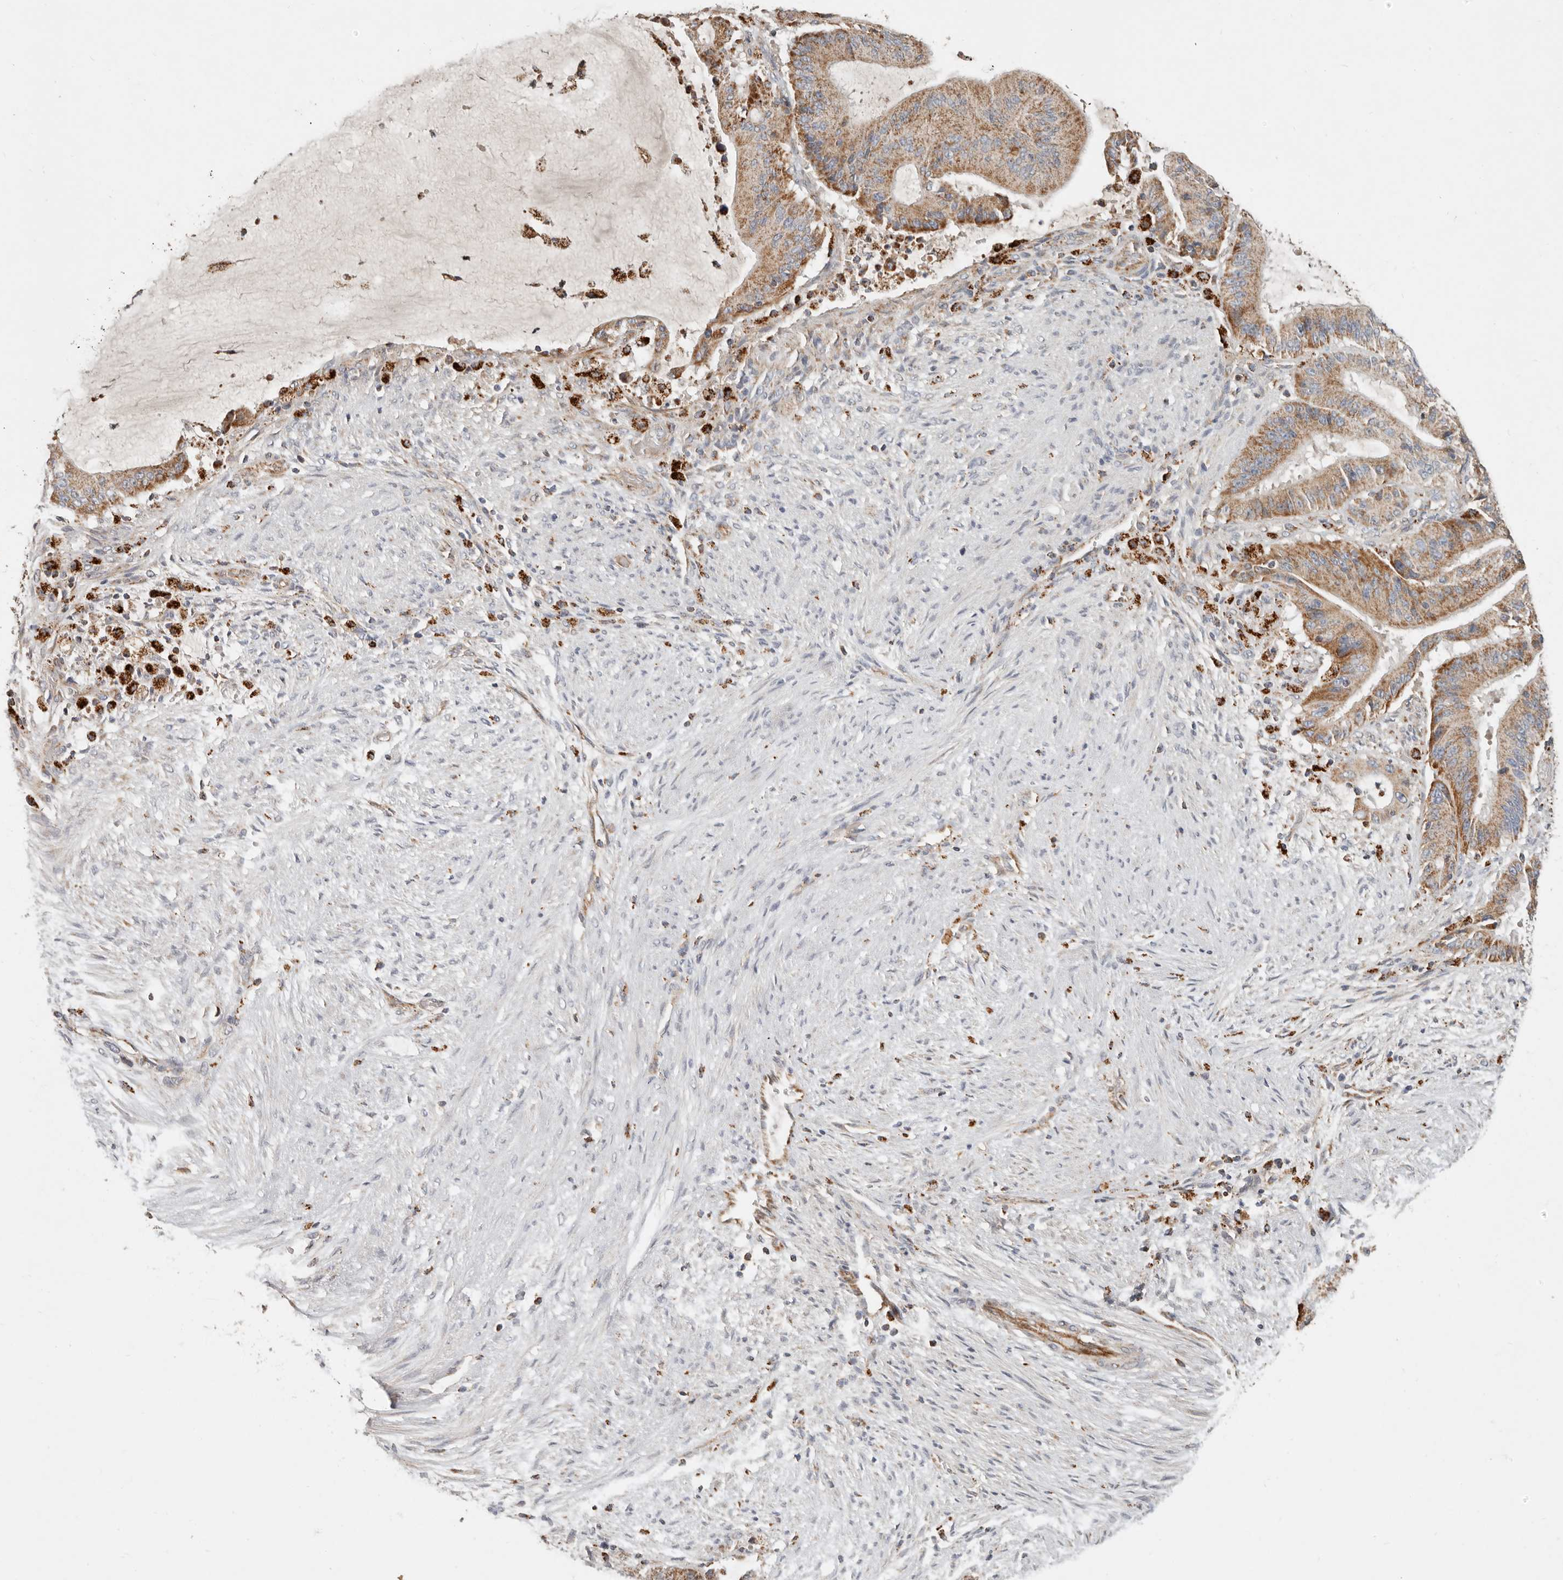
{"staining": {"intensity": "moderate", "quantity": ">75%", "location": "cytoplasmic/membranous"}, "tissue": "liver cancer", "cell_type": "Tumor cells", "image_type": "cancer", "snomed": [{"axis": "morphology", "description": "Normal tissue, NOS"}, {"axis": "morphology", "description": "Cholangiocarcinoma"}, {"axis": "topography", "description": "Liver"}, {"axis": "topography", "description": "Peripheral nerve tissue"}], "caption": "Immunohistochemical staining of liver cancer (cholangiocarcinoma) exhibits medium levels of moderate cytoplasmic/membranous positivity in approximately >75% of tumor cells. (DAB (3,3'-diaminobenzidine) IHC with brightfield microscopy, high magnification).", "gene": "ARHGEF10L", "patient": {"sex": "female", "age": 73}}